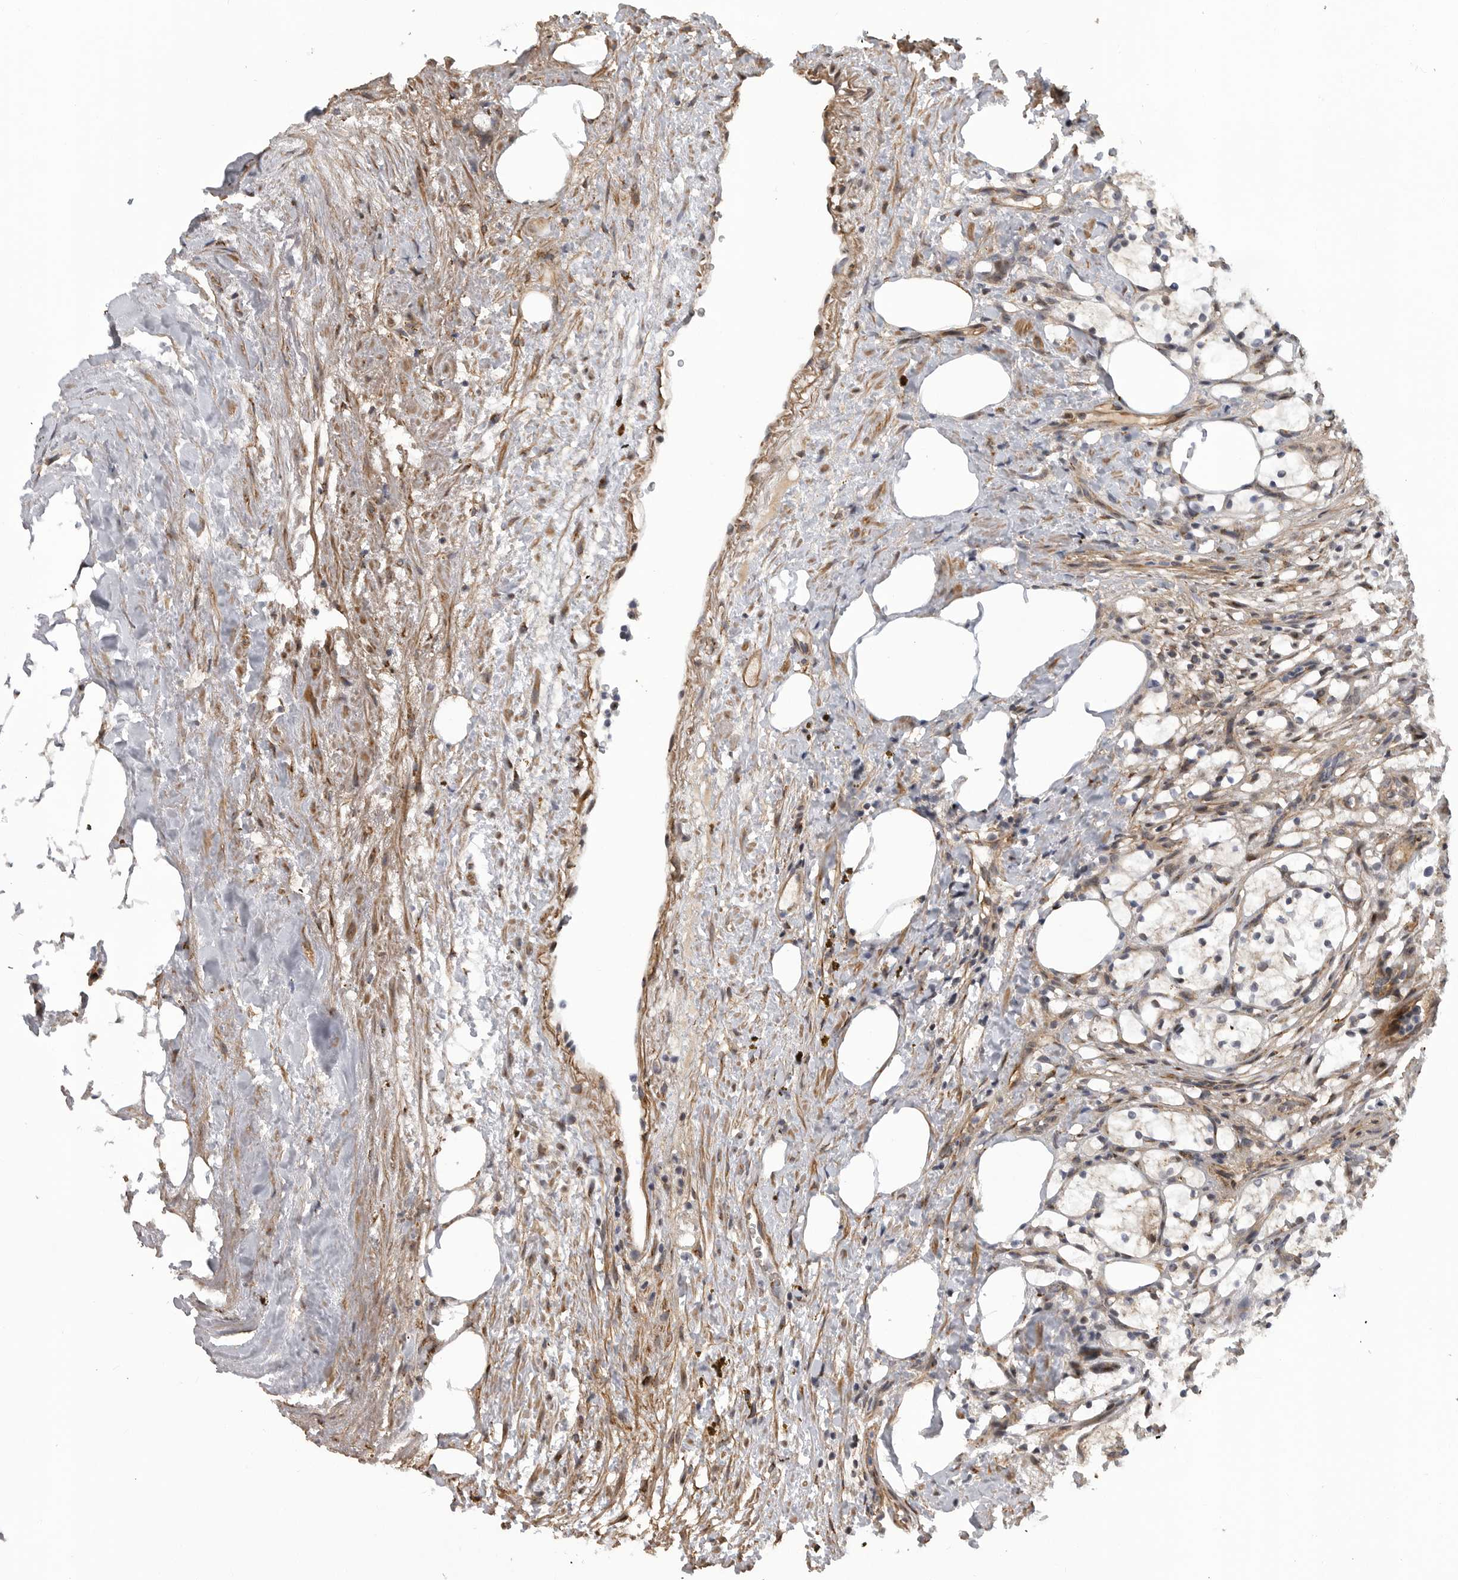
{"staining": {"intensity": "negative", "quantity": "none", "location": "none"}, "tissue": "renal cancer", "cell_type": "Tumor cells", "image_type": "cancer", "snomed": [{"axis": "morphology", "description": "Adenocarcinoma, NOS"}, {"axis": "topography", "description": "Kidney"}], "caption": "Adenocarcinoma (renal) stained for a protein using immunohistochemistry demonstrates no positivity tumor cells.", "gene": "TMPRSS11F", "patient": {"sex": "female", "age": 69}}